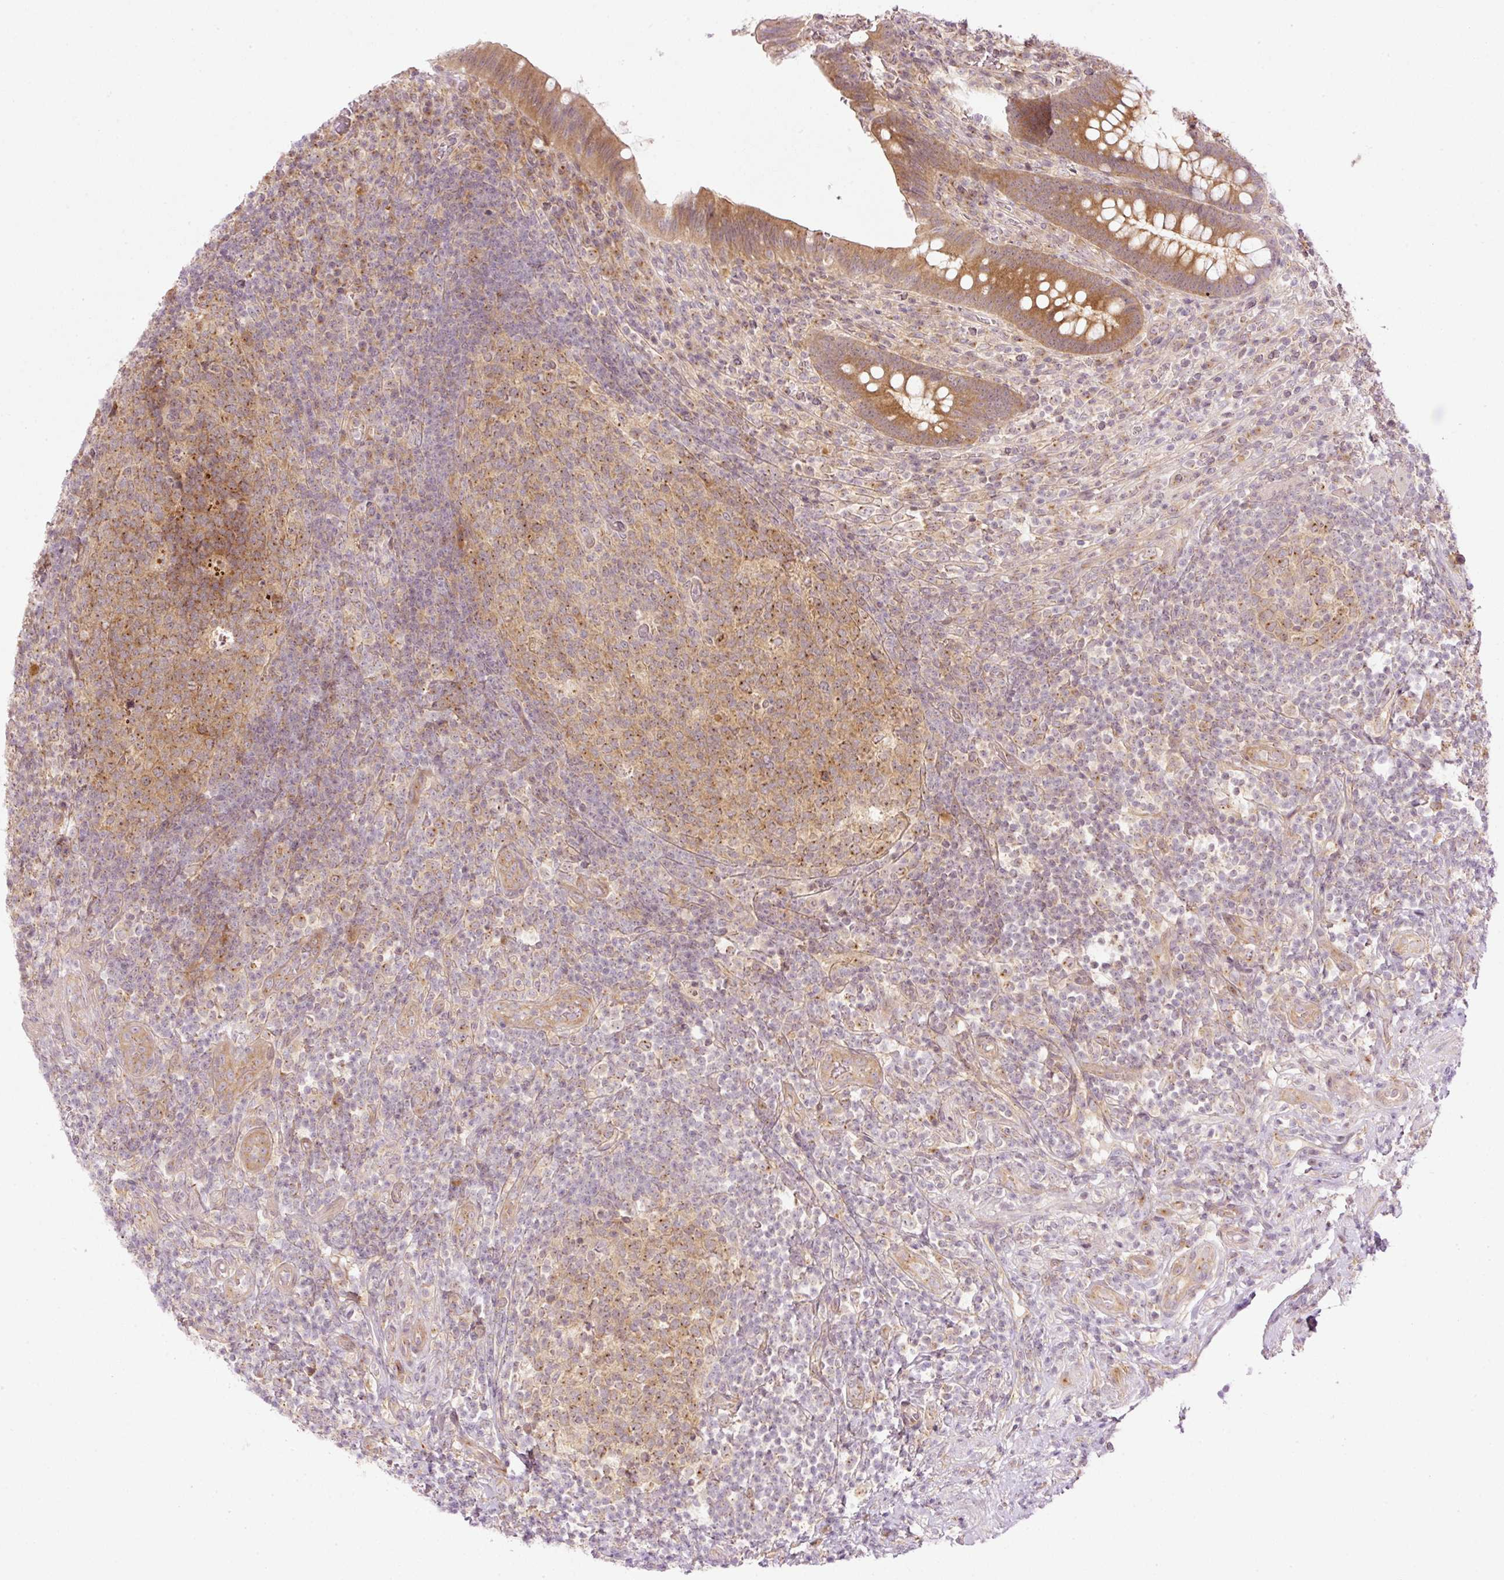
{"staining": {"intensity": "moderate", "quantity": ">75%", "location": "cytoplasmic/membranous"}, "tissue": "appendix", "cell_type": "Glandular cells", "image_type": "normal", "snomed": [{"axis": "morphology", "description": "Normal tissue, NOS"}, {"axis": "topography", "description": "Appendix"}], "caption": "Brown immunohistochemical staining in benign human appendix exhibits moderate cytoplasmic/membranous expression in about >75% of glandular cells.", "gene": "MZT2A", "patient": {"sex": "female", "age": 43}}